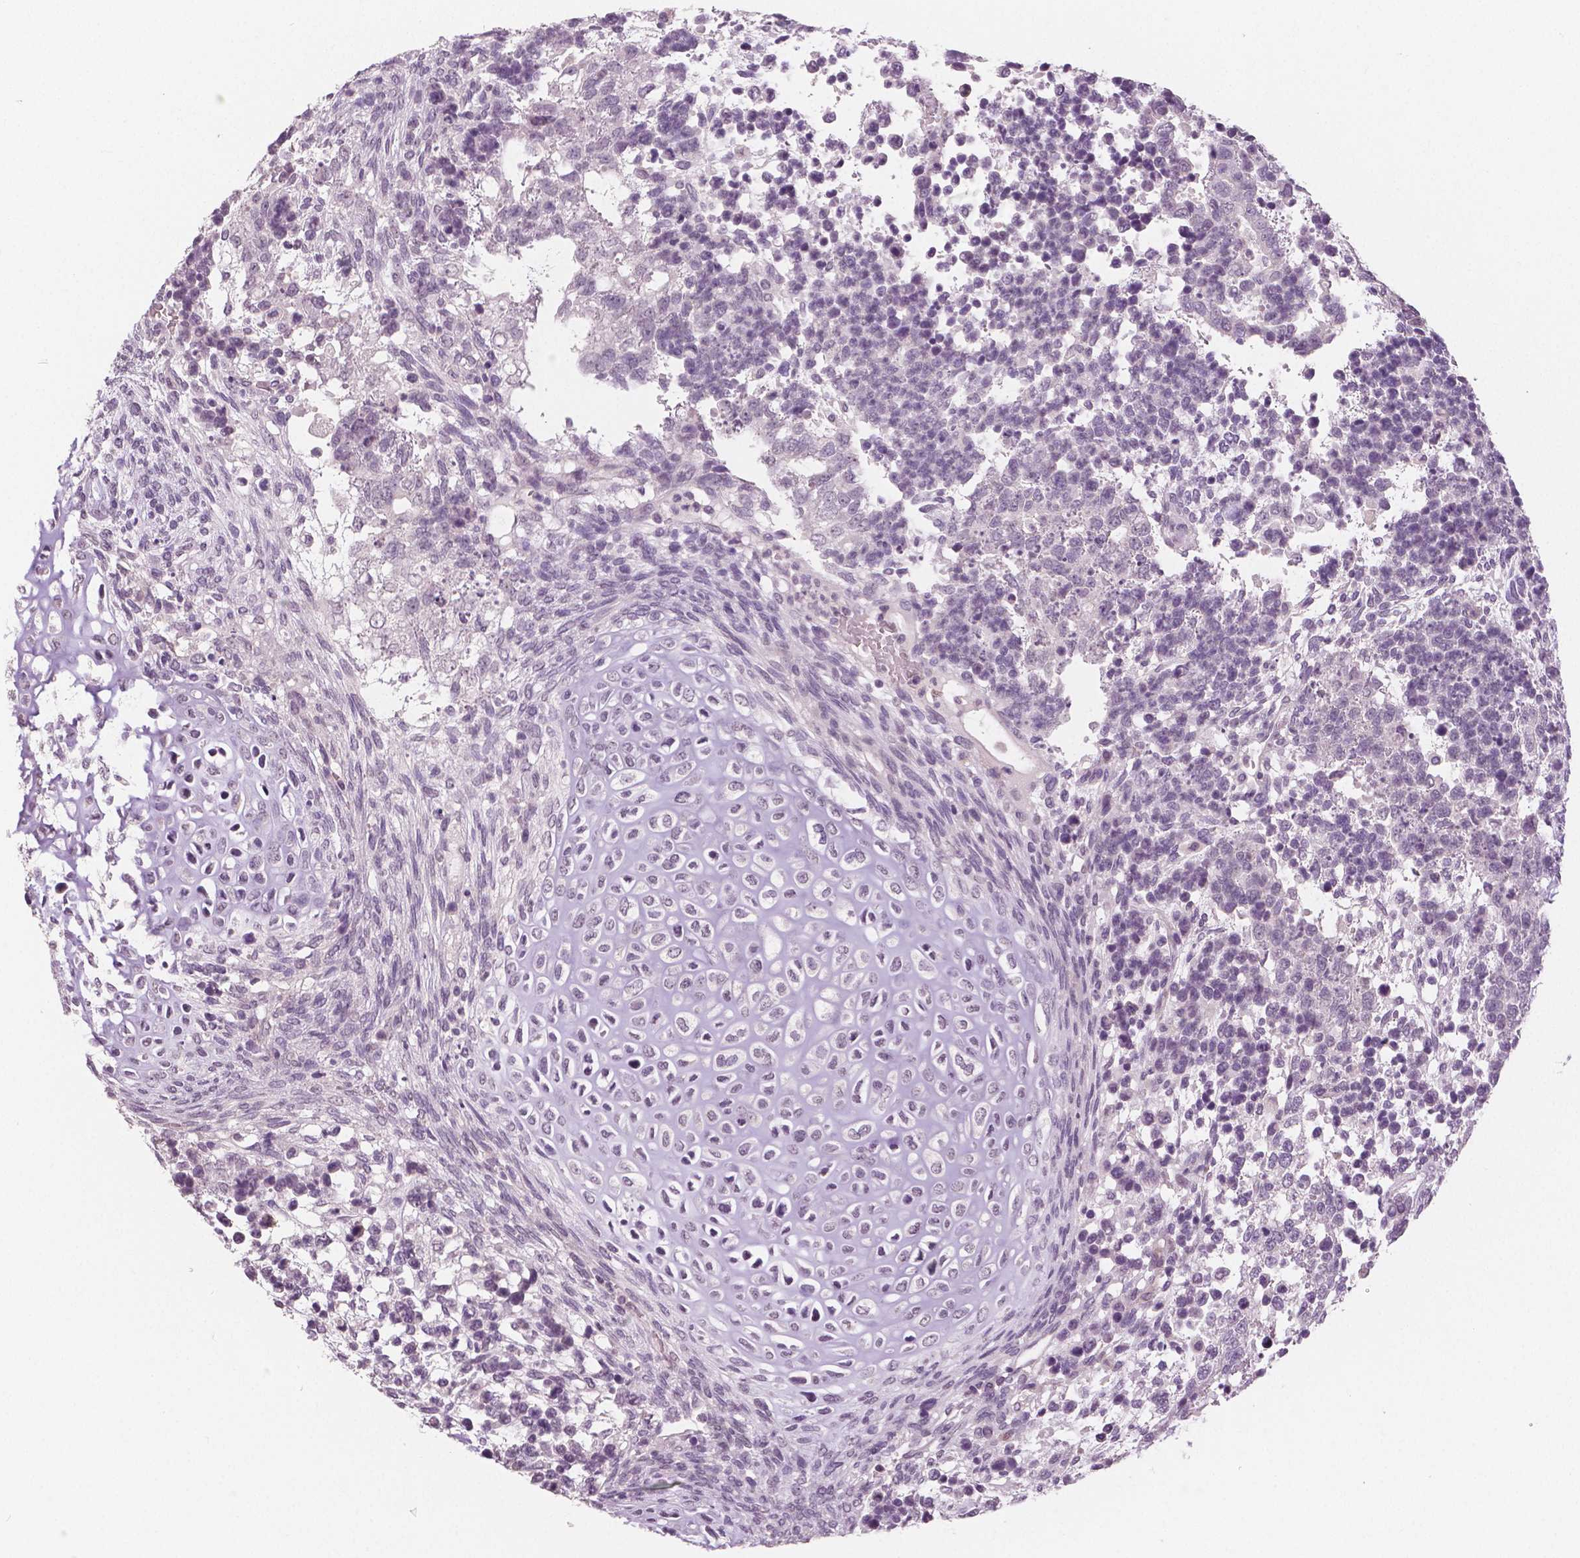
{"staining": {"intensity": "negative", "quantity": "none", "location": "none"}, "tissue": "testis cancer", "cell_type": "Tumor cells", "image_type": "cancer", "snomed": [{"axis": "morphology", "description": "Carcinoma, Embryonal, NOS"}, {"axis": "topography", "description": "Testis"}], "caption": "Embryonal carcinoma (testis) stained for a protein using immunohistochemistry (IHC) shows no staining tumor cells.", "gene": "NECAB1", "patient": {"sex": "male", "age": 23}}